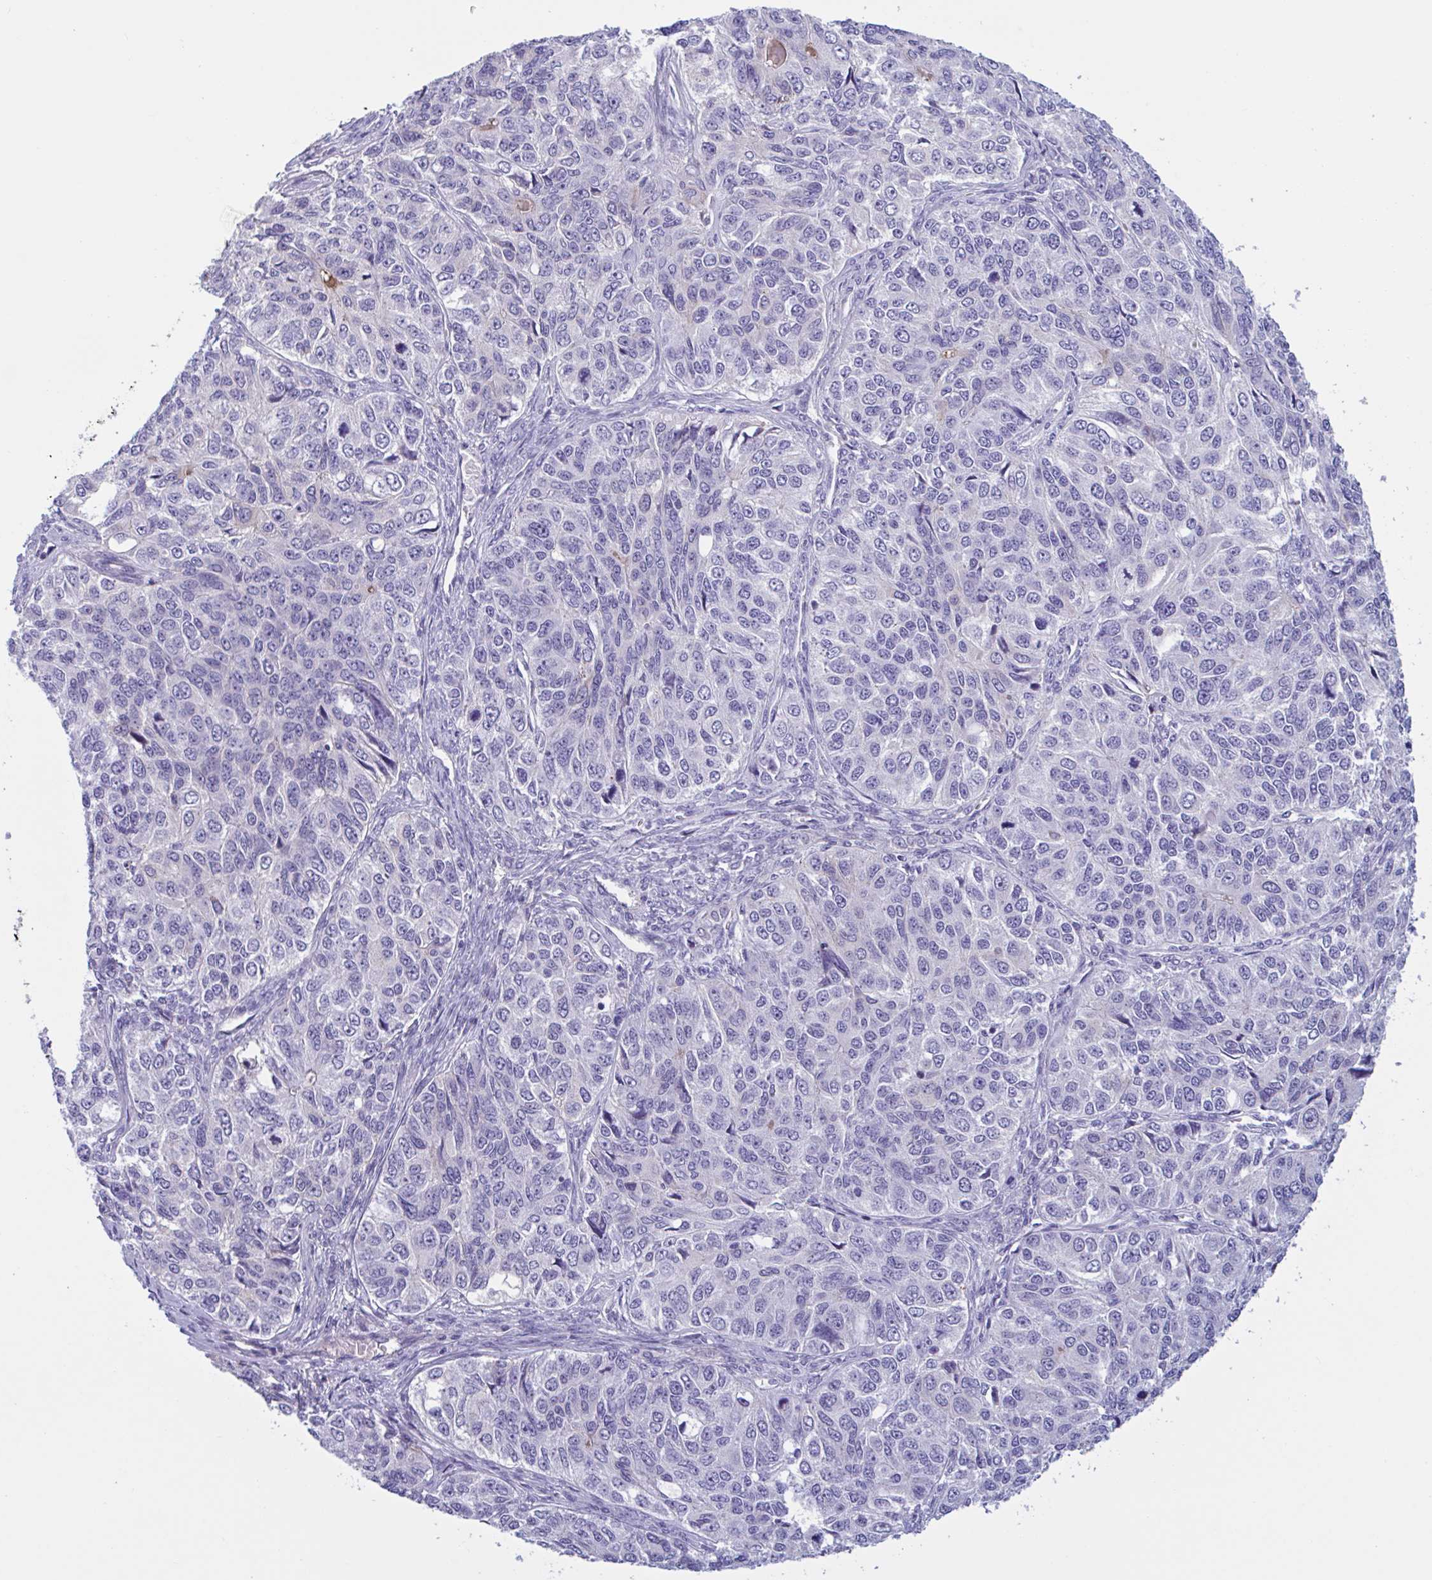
{"staining": {"intensity": "negative", "quantity": "none", "location": "none"}, "tissue": "ovarian cancer", "cell_type": "Tumor cells", "image_type": "cancer", "snomed": [{"axis": "morphology", "description": "Carcinoma, endometroid"}, {"axis": "topography", "description": "Ovary"}], "caption": "High magnification brightfield microscopy of ovarian cancer stained with DAB (brown) and counterstained with hematoxylin (blue): tumor cells show no significant staining.", "gene": "MS4A14", "patient": {"sex": "female", "age": 51}}